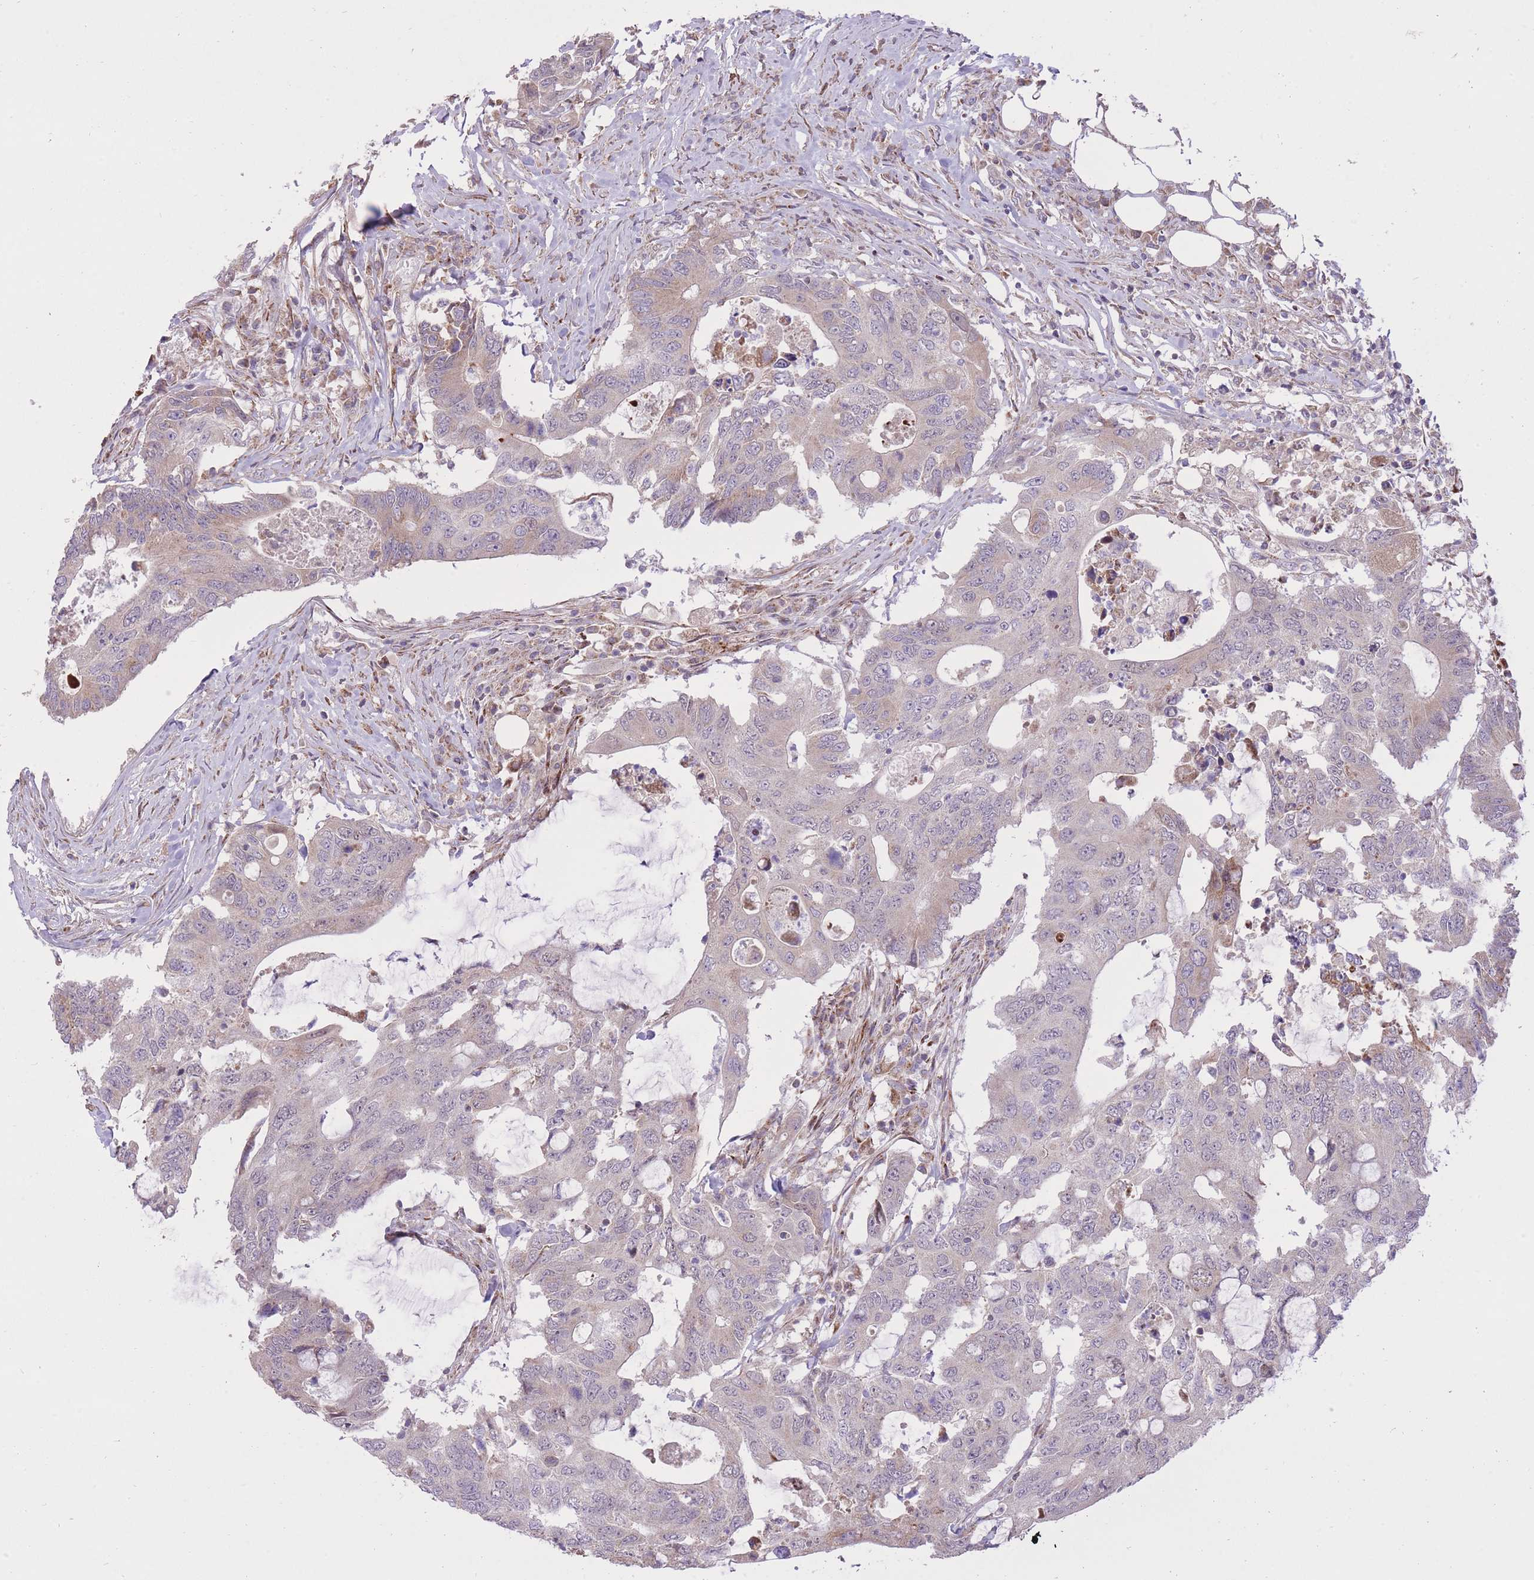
{"staining": {"intensity": "weak", "quantity": "<25%", "location": "cytoplasmic/membranous"}, "tissue": "colorectal cancer", "cell_type": "Tumor cells", "image_type": "cancer", "snomed": [{"axis": "morphology", "description": "Adenocarcinoma, NOS"}, {"axis": "topography", "description": "Colon"}], "caption": "IHC micrograph of neoplastic tissue: colorectal adenocarcinoma stained with DAB reveals no significant protein expression in tumor cells. (IHC, brightfield microscopy, high magnification).", "gene": "SLC4A4", "patient": {"sex": "male", "age": 71}}